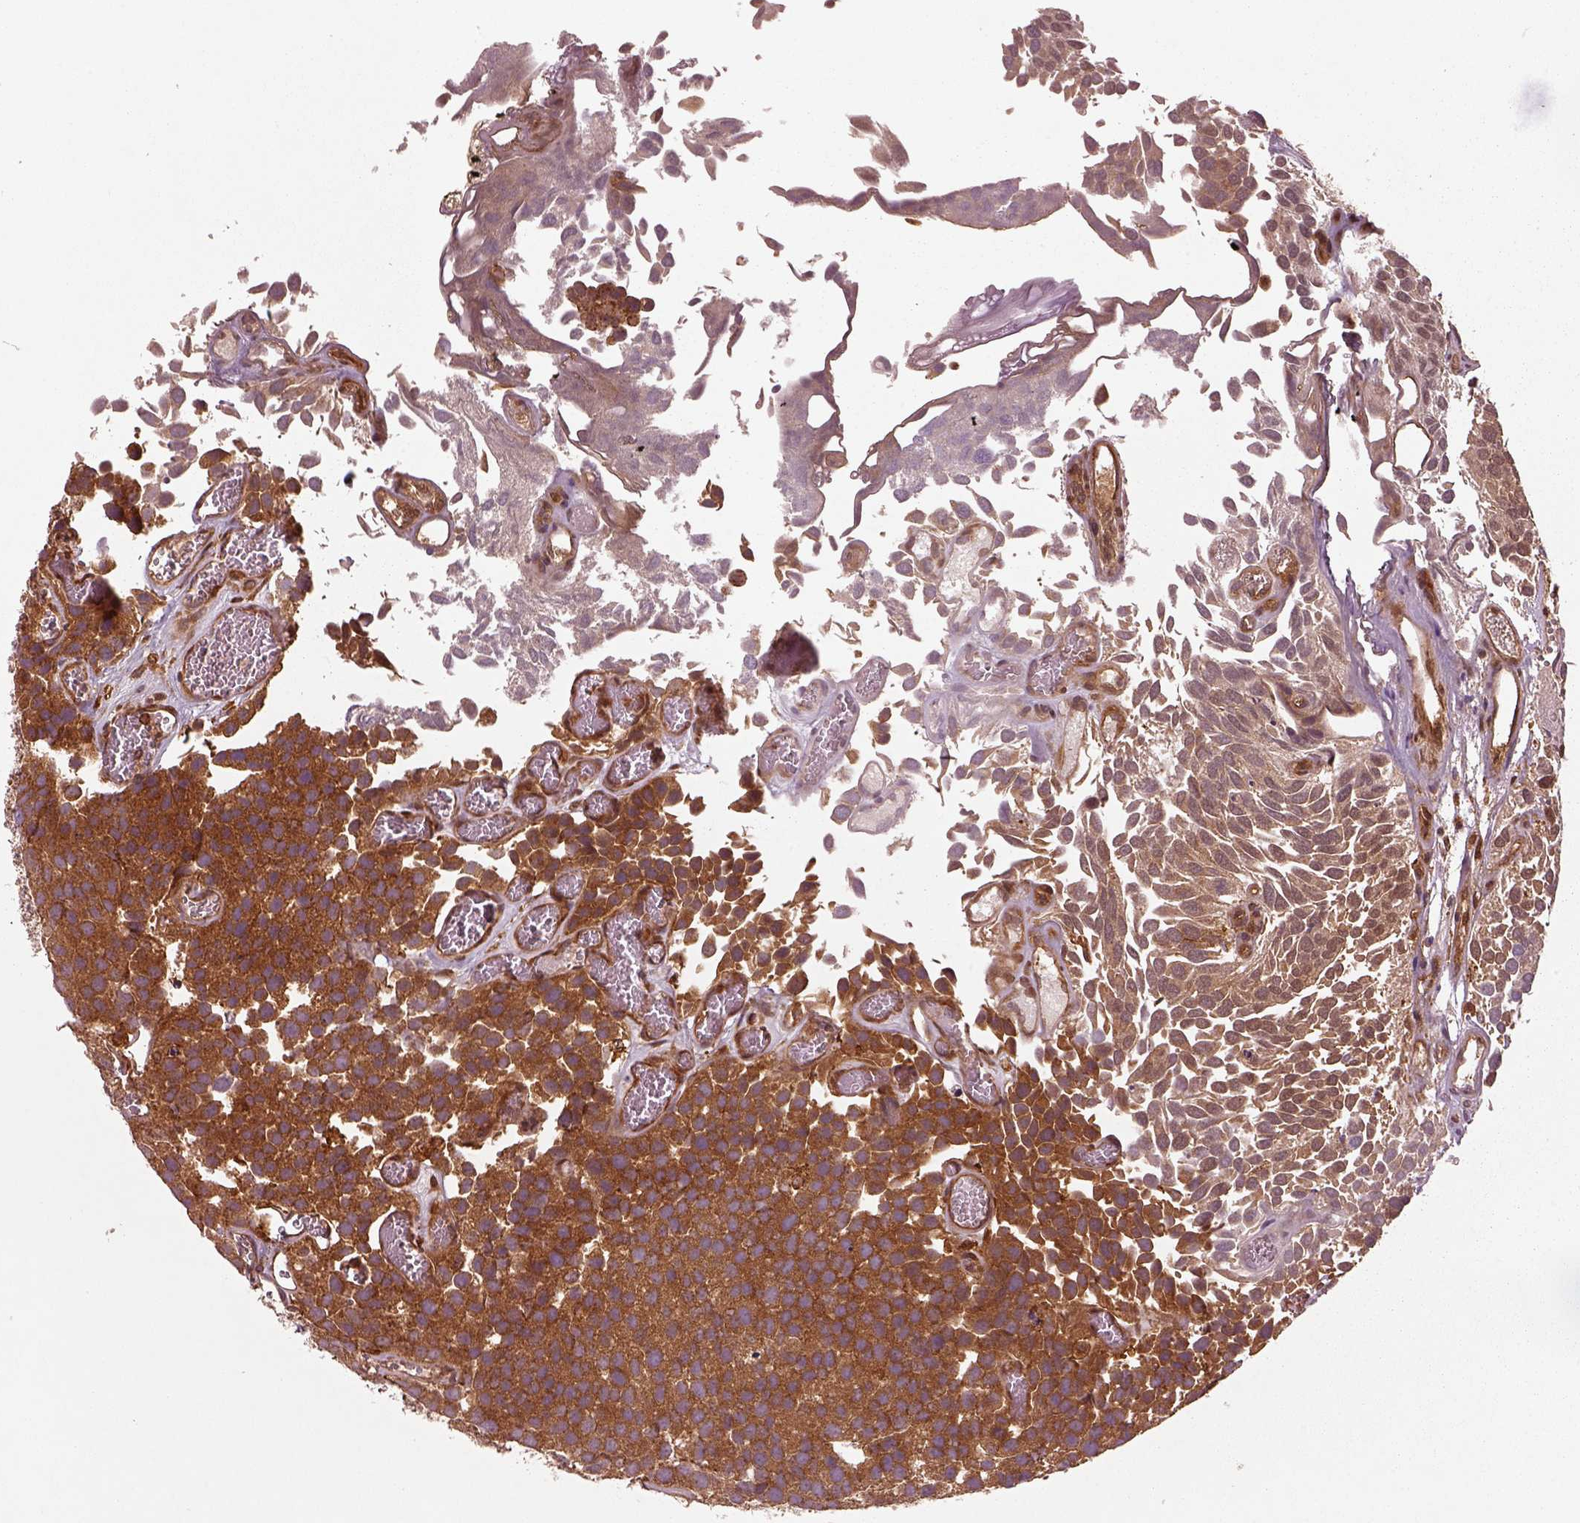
{"staining": {"intensity": "strong", "quantity": "25%-75%", "location": "cytoplasmic/membranous"}, "tissue": "urothelial cancer", "cell_type": "Tumor cells", "image_type": "cancer", "snomed": [{"axis": "morphology", "description": "Urothelial carcinoma, Low grade"}, {"axis": "topography", "description": "Urinary bladder"}], "caption": "The micrograph shows staining of low-grade urothelial carcinoma, revealing strong cytoplasmic/membranous protein positivity (brown color) within tumor cells. The staining is performed using DAB brown chromogen to label protein expression. The nuclei are counter-stained blue using hematoxylin.", "gene": "WASHC2A", "patient": {"sex": "female", "age": 69}}